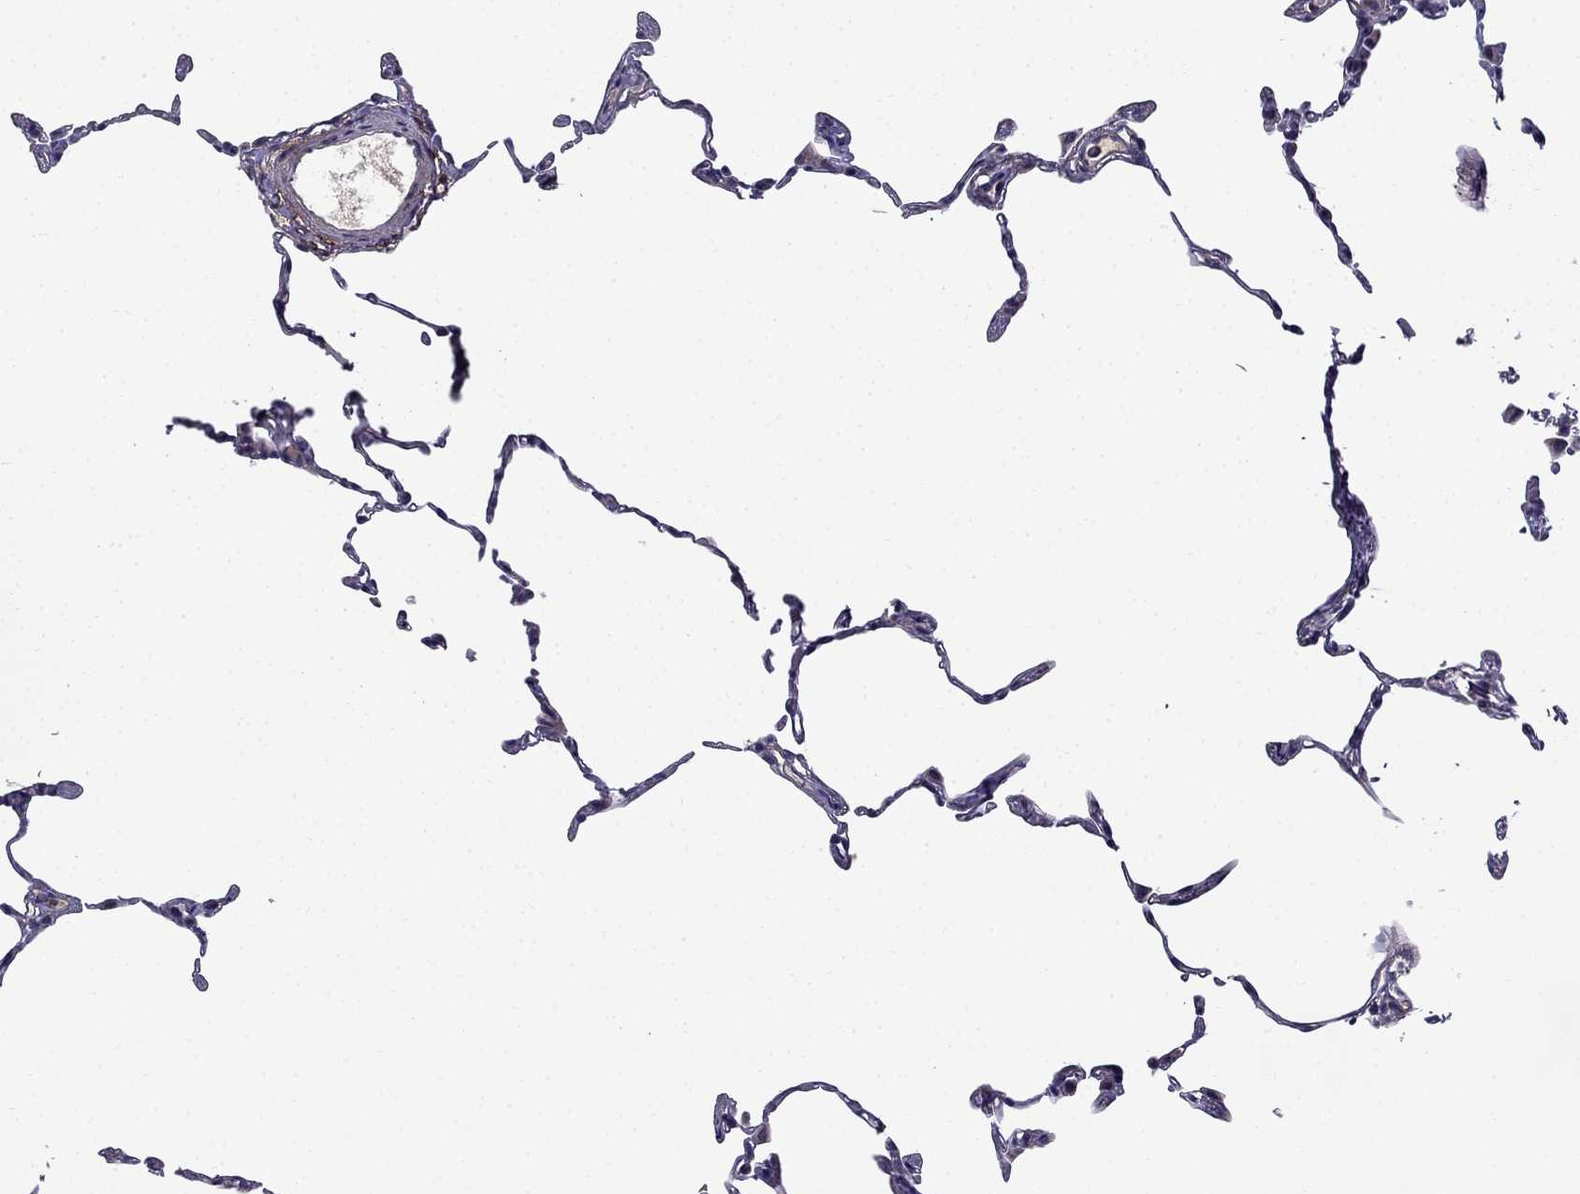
{"staining": {"intensity": "negative", "quantity": "none", "location": "none"}, "tissue": "lung", "cell_type": "Alveolar cells", "image_type": "normal", "snomed": [{"axis": "morphology", "description": "Normal tissue, NOS"}, {"axis": "topography", "description": "Lung"}], "caption": "This is a image of IHC staining of benign lung, which shows no staining in alveolar cells.", "gene": "PI16", "patient": {"sex": "female", "age": 57}}